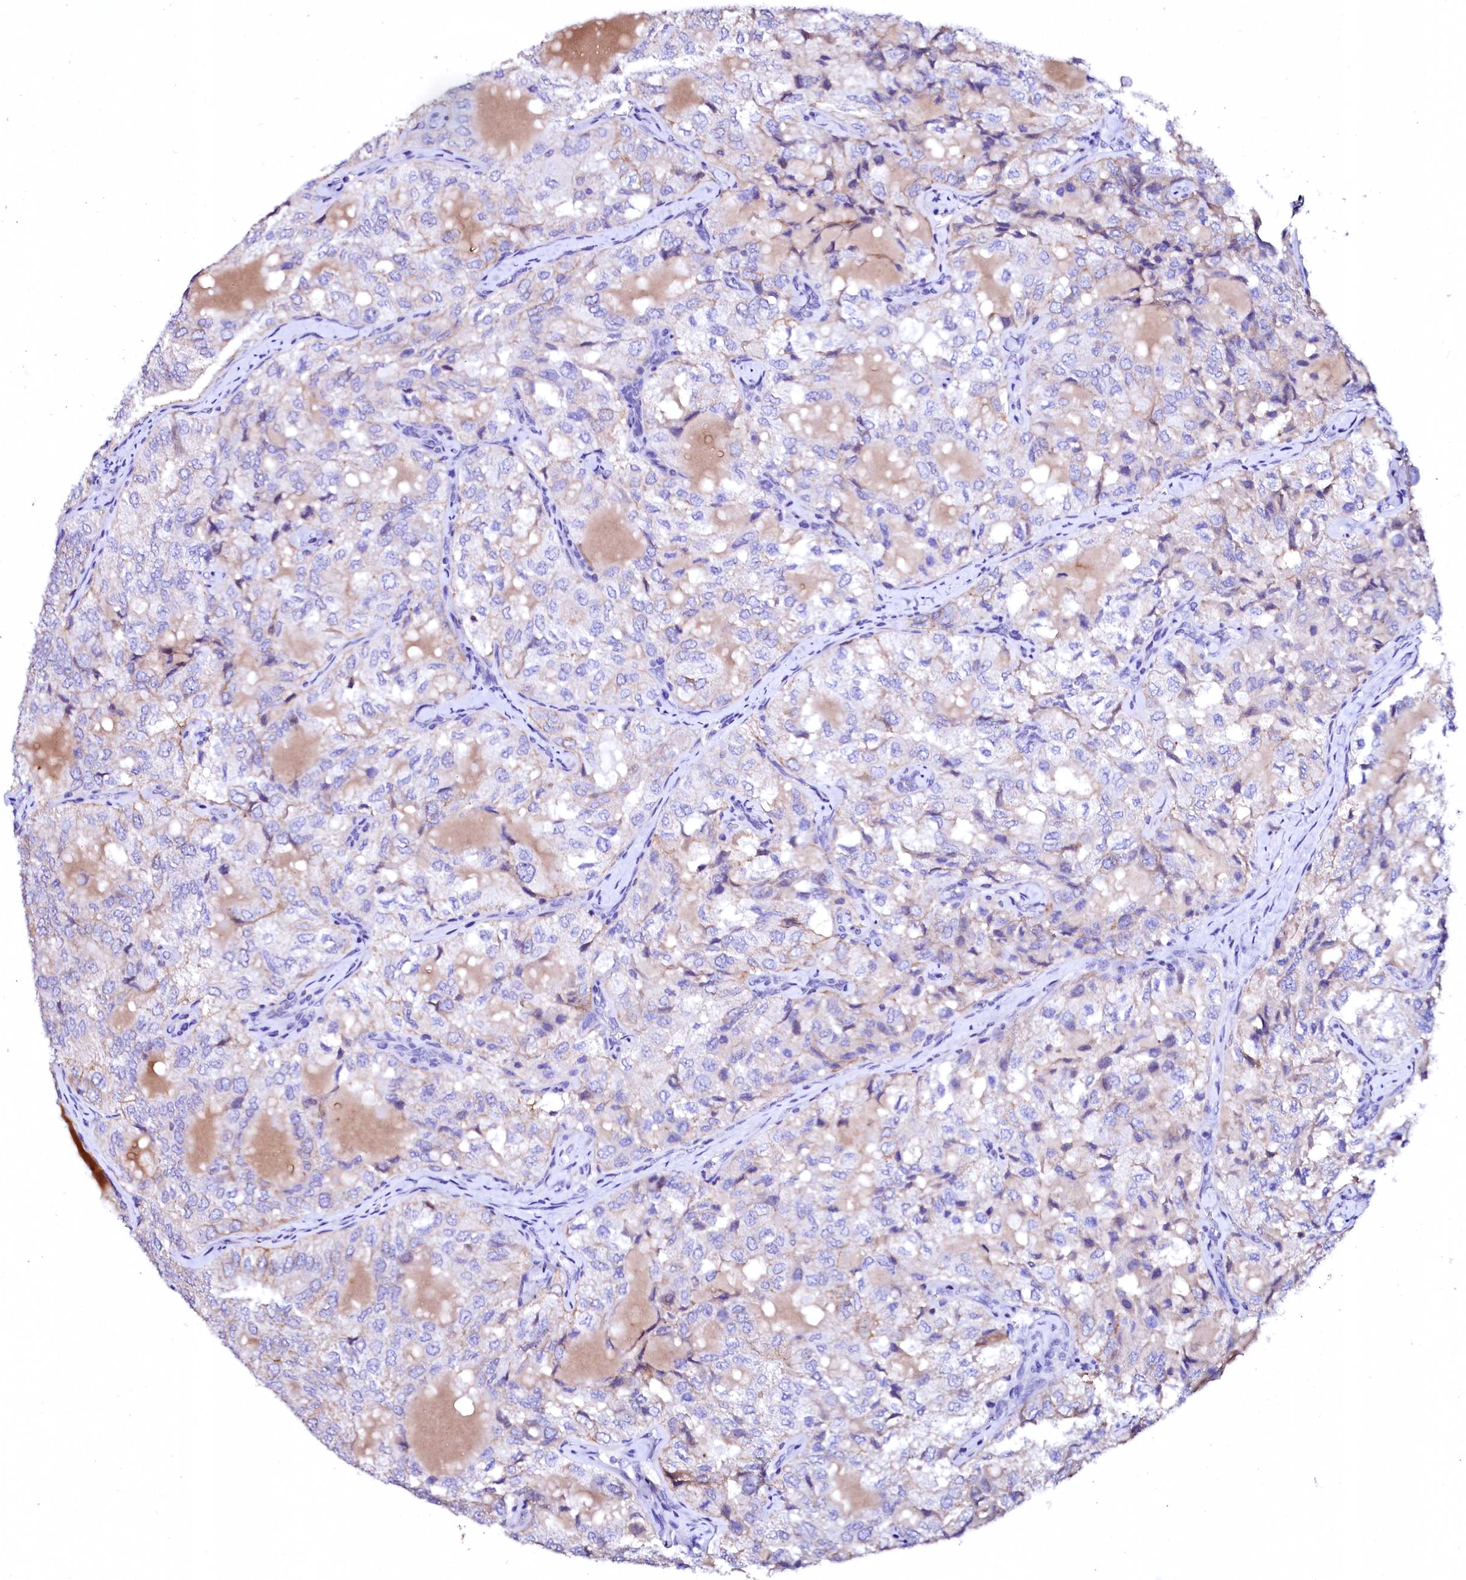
{"staining": {"intensity": "negative", "quantity": "none", "location": "none"}, "tissue": "thyroid cancer", "cell_type": "Tumor cells", "image_type": "cancer", "snomed": [{"axis": "morphology", "description": "Follicular adenoma carcinoma, NOS"}, {"axis": "topography", "description": "Thyroid gland"}], "caption": "Thyroid cancer was stained to show a protein in brown. There is no significant positivity in tumor cells.", "gene": "NALF1", "patient": {"sex": "male", "age": 75}}